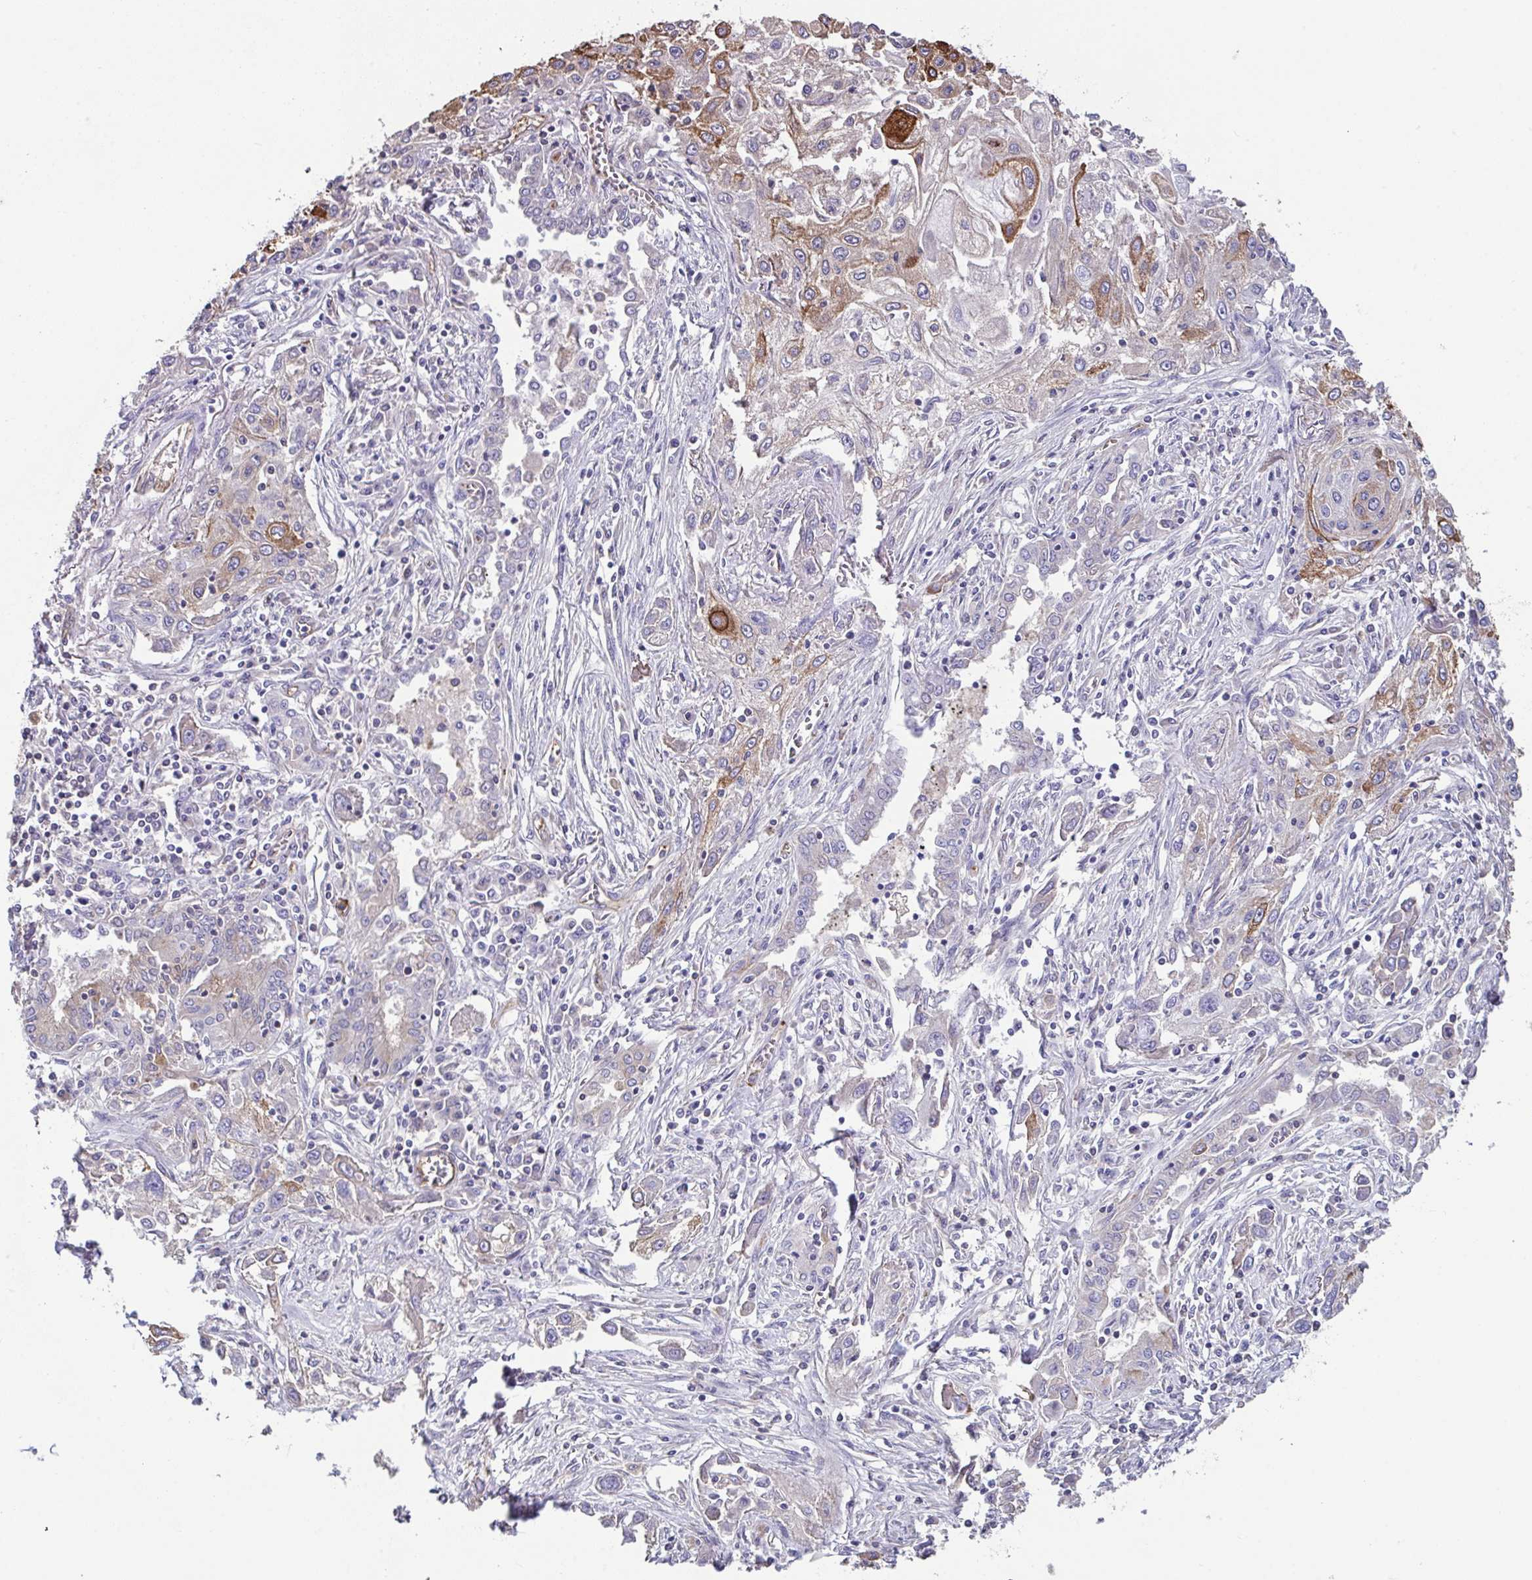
{"staining": {"intensity": "strong", "quantity": "25%-75%", "location": "cytoplasmic/membranous"}, "tissue": "lung cancer", "cell_type": "Tumor cells", "image_type": "cancer", "snomed": [{"axis": "morphology", "description": "Squamous cell carcinoma, NOS"}, {"axis": "topography", "description": "Lung"}], "caption": "The image displays staining of lung cancer, revealing strong cytoplasmic/membranous protein expression (brown color) within tumor cells.", "gene": "ZNF813", "patient": {"sex": "female", "age": 69}}